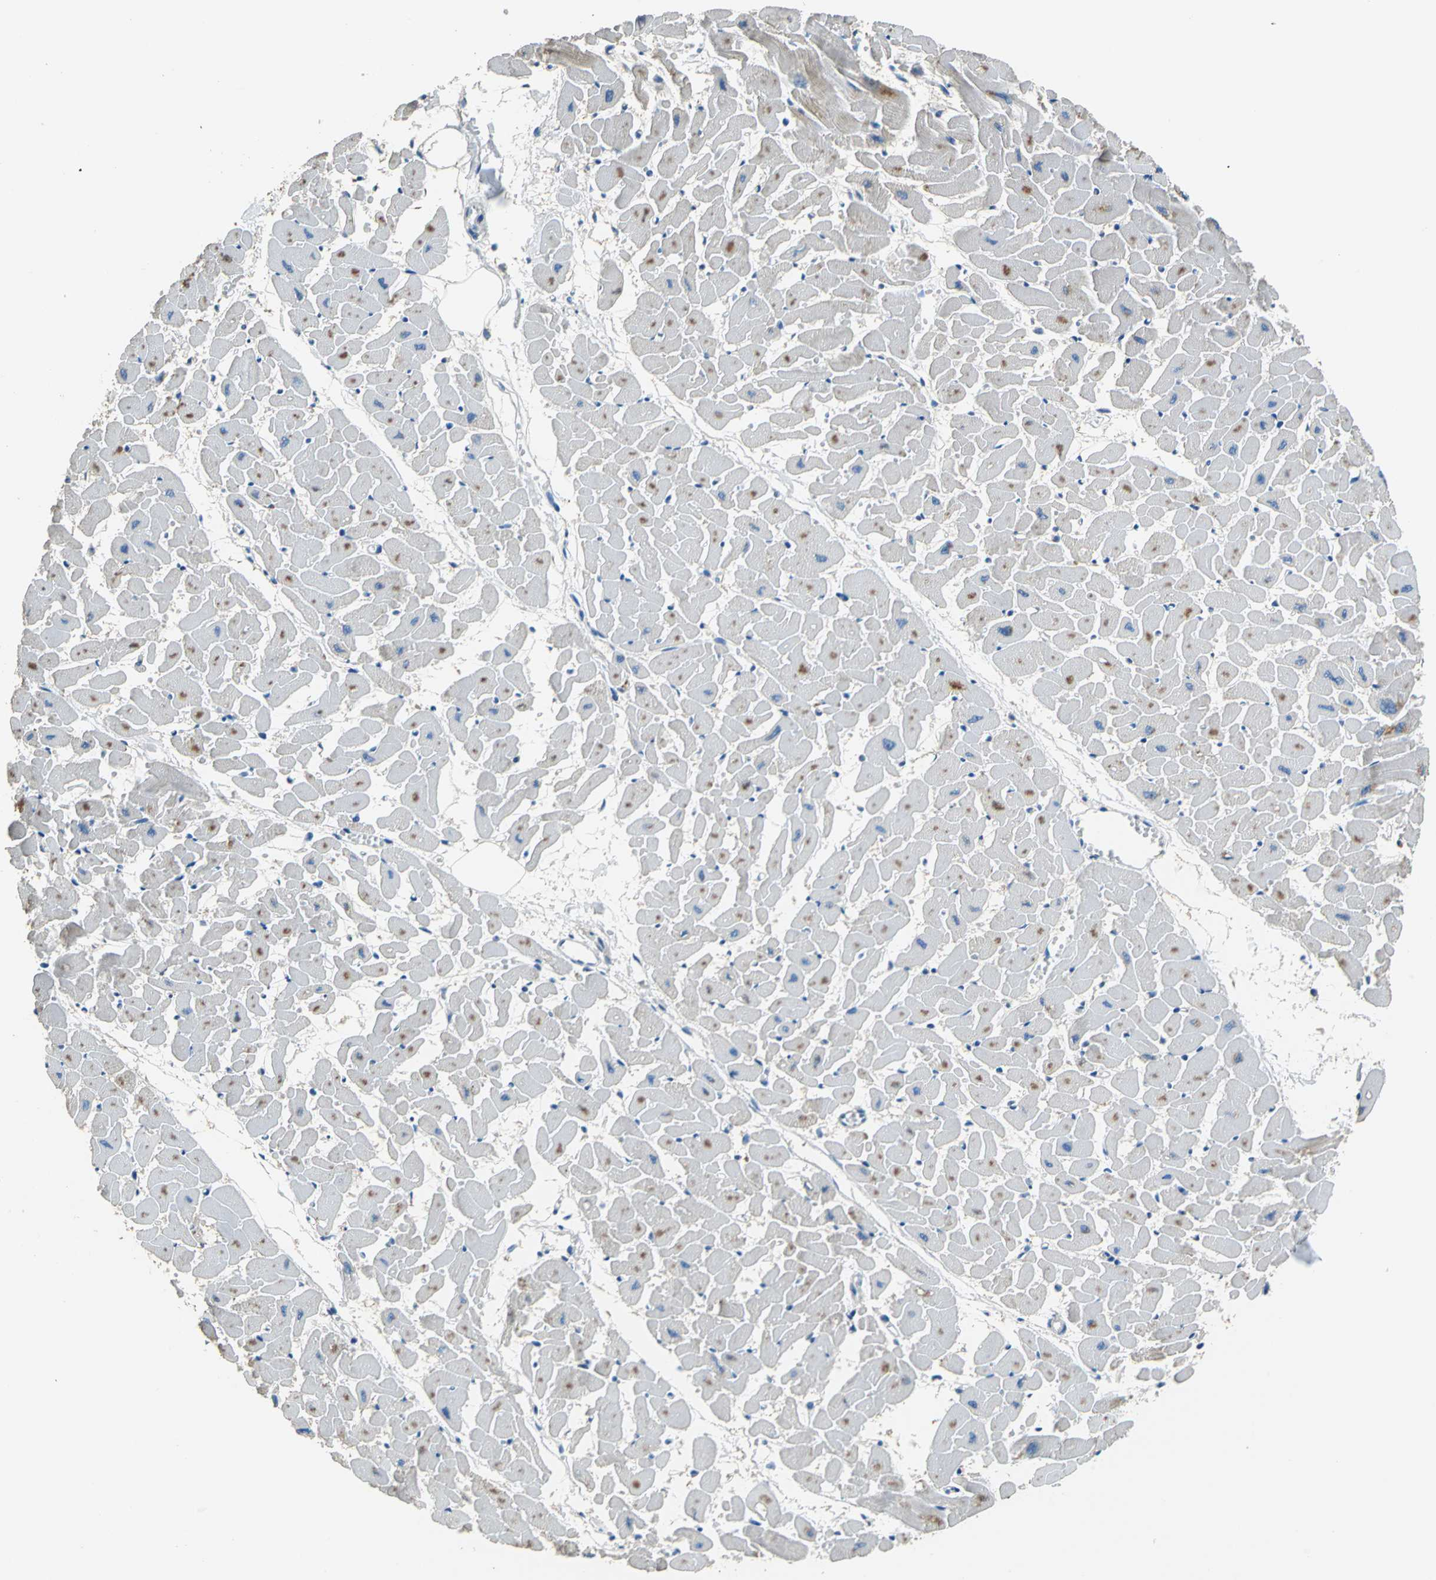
{"staining": {"intensity": "moderate", "quantity": "25%-75%", "location": "cytoplasmic/membranous"}, "tissue": "heart muscle", "cell_type": "Cardiomyocytes", "image_type": "normal", "snomed": [{"axis": "morphology", "description": "Normal tissue, NOS"}, {"axis": "topography", "description": "Heart"}], "caption": "Heart muscle stained for a protein reveals moderate cytoplasmic/membranous positivity in cardiomyocytes. (DAB = brown stain, brightfield microscopy at high magnification).", "gene": "PRKCA", "patient": {"sex": "female", "age": 19}}